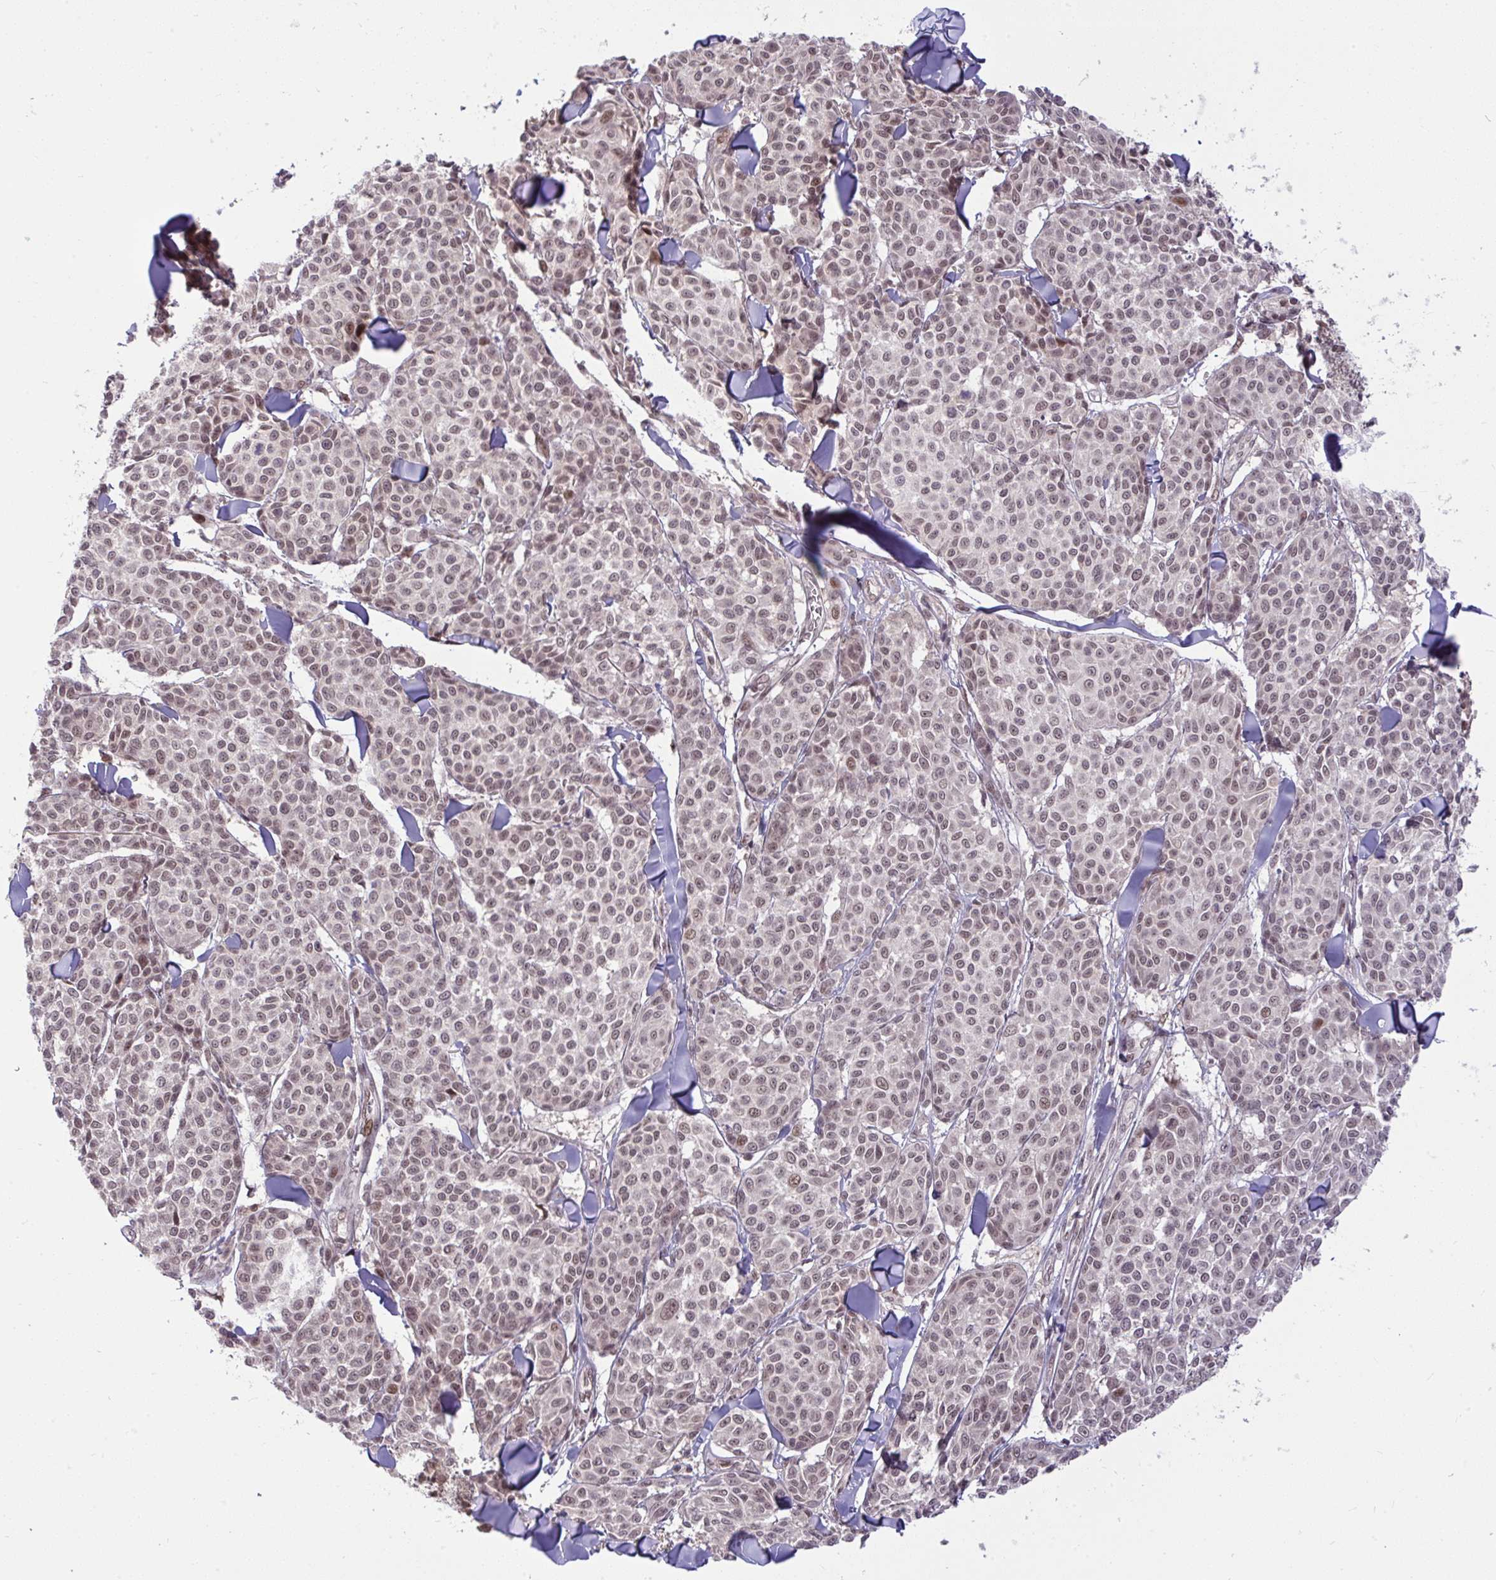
{"staining": {"intensity": "moderate", "quantity": ">75%", "location": "nuclear"}, "tissue": "melanoma", "cell_type": "Tumor cells", "image_type": "cancer", "snomed": [{"axis": "morphology", "description": "Malignant melanoma, NOS"}, {"axis": "topography", "description": "Skin"}], "caption": "A medium amount of moderate nuclear positivity is identified in about >75% of tumor cells in malignant melanoma tissue.", "gene": "KLF2", "patient": {"sex": "male", "age": 46}}